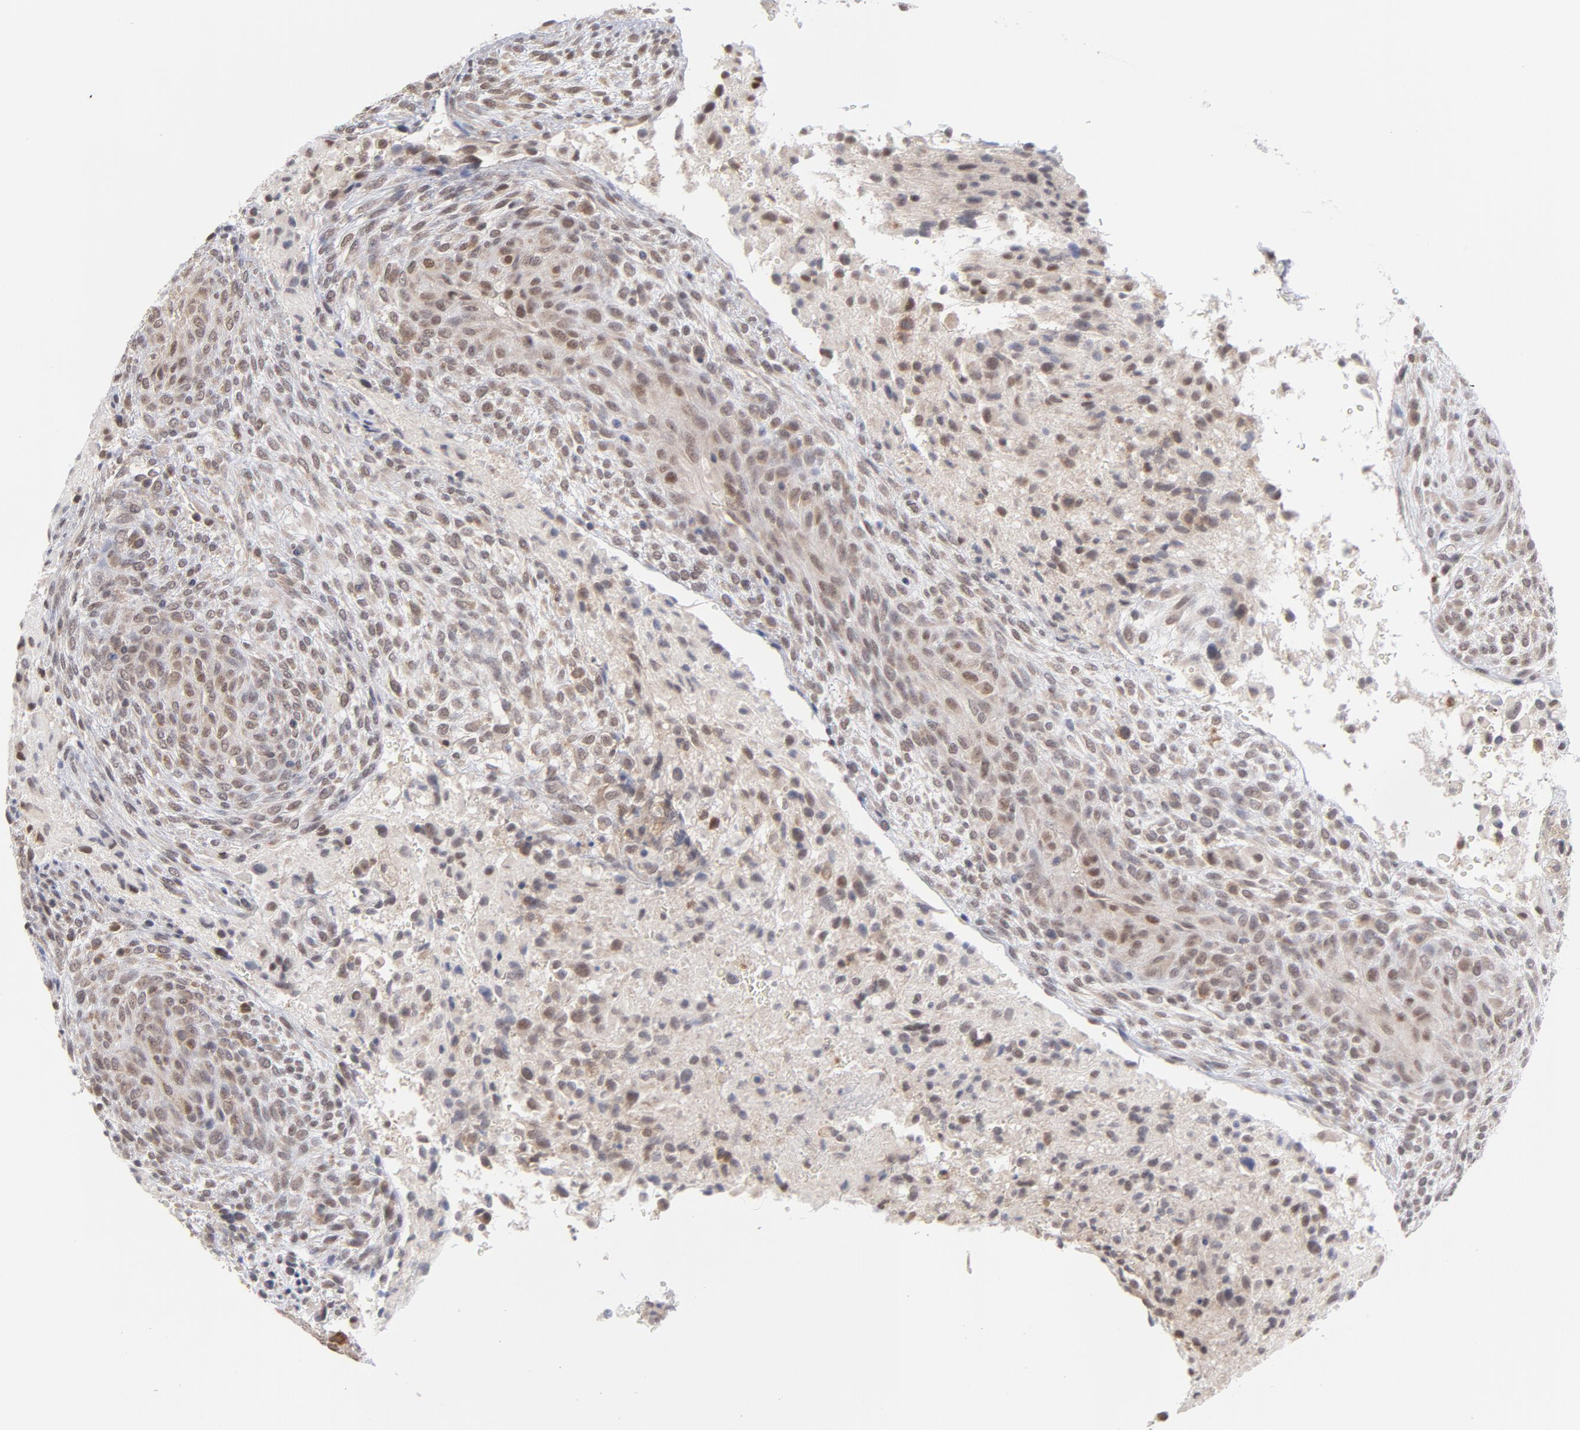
{"staining": {"intensity": "weak", "quantity": "25%-75%", "location": "nuclear"}, "tissue": "glioma", "cell_type": "Tumor cells", "image_type": "cancer", "snomed": [{"axis": "morphology", "description": "Glioma, malignant, High grade"}, {"axis": "topography", "description": "Cerebral cortex"}], "caption": "Brown immunohistochemical staining in glioma reveals weak nuclear expression in approximately 25%-75% of tumor cells.", "gene": "OAS1", "patient": {"sex": "female", "age": 55}}